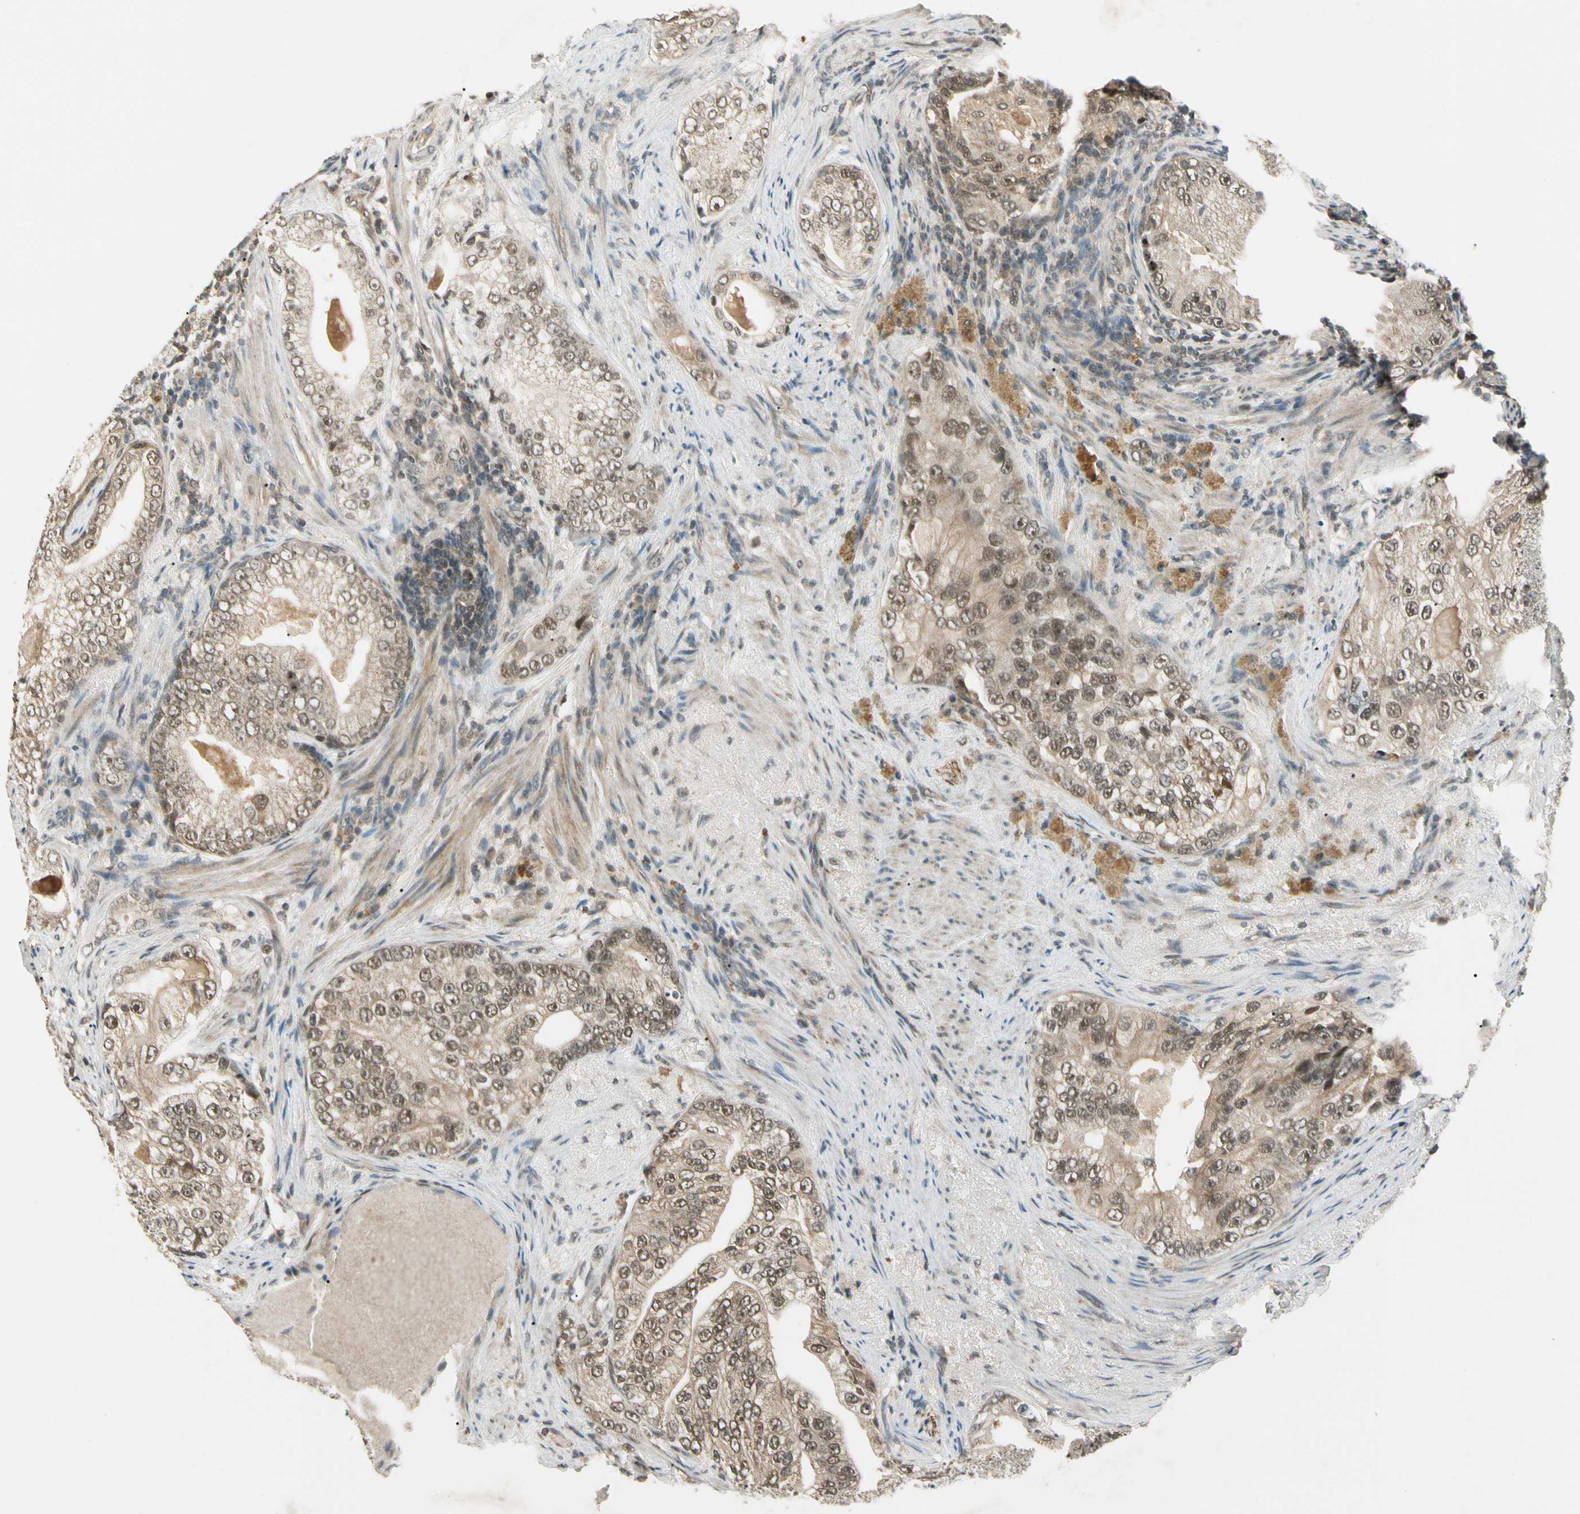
{"staining": {"intensity": "moderate", "quantity": ">75%", "location": "cytoplasmic/membranous,nuclear"}, "tissue": "prostate cancer", "cell_type": "Tumor cells", "image_type": "cancer", "snomed": [{"axis": "morphology", "description": "Adenocarcinoma, High grade"}, {"axis": "topography", "description": "Prostate"}], "caption": "Brown immunohistochemical staining in human adenocarcinoma (high-grade) (prostate) shows moderate cytoplasmic/membranous and nuclear expression in about >75% of tumor cells. The staining is performed using DAB (3,3'-diaminobenzidine) brown chromogen to label protein expression. The nuclei are counter-stained blue using hematoxylin.", "gene": "ZSCAN12", "patient": {"sex": "male", "age": 66}}